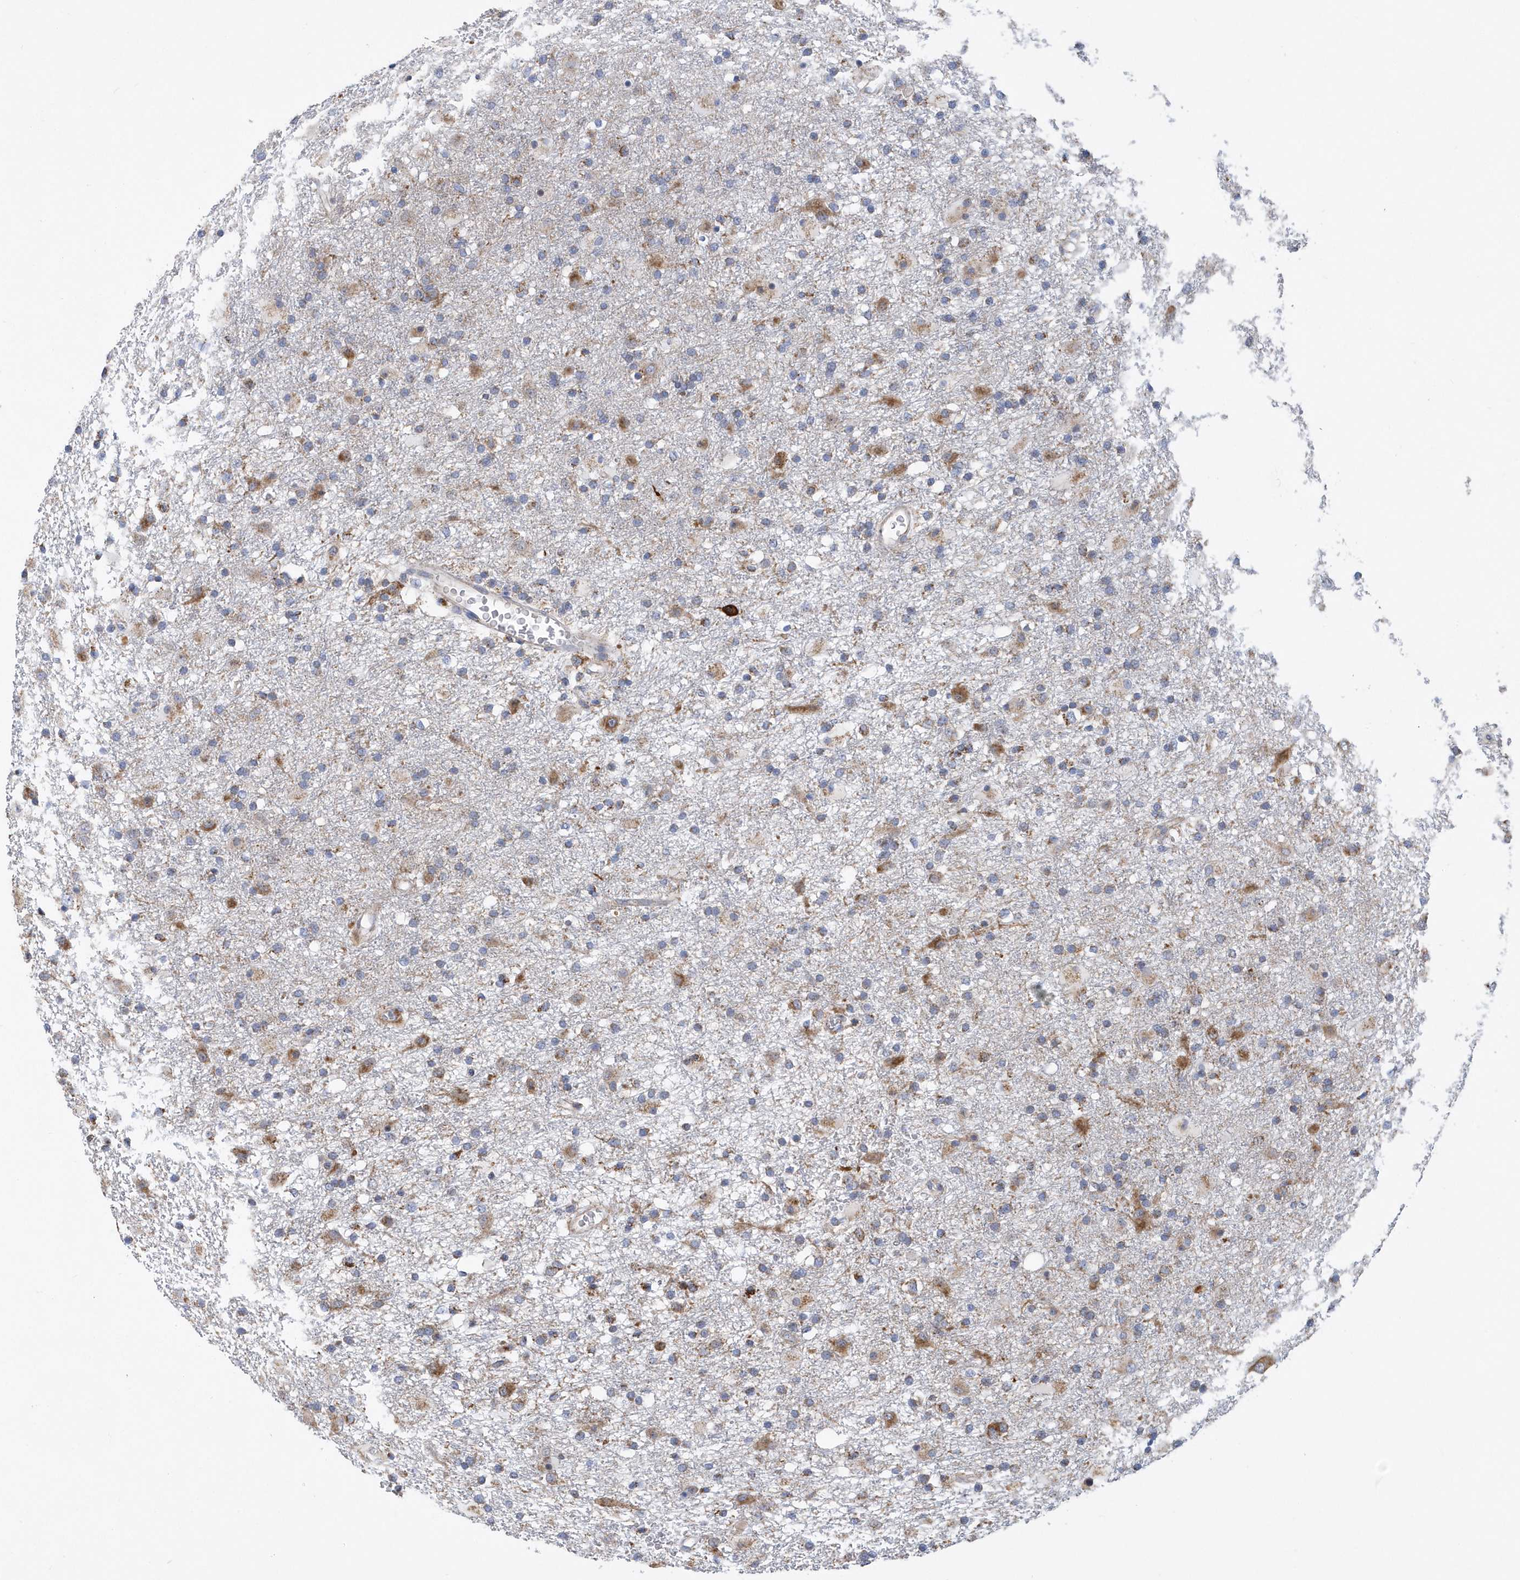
{"staining": {"intensity": "moderate", "quantity": "25%-75%", "location": "cytoplasmic/membranous"}, "tissue": "glioma", "cell_type": "Tumor cells", "image_type": "cancer", "snomed": [{"axis": "morphology", "description": "Glioma, malignant, Low grade"}, {"axis": "topography", "description": "Brain"}], "caption": "This image reveals IHC staining of human glioma, with medium moderate cytoplasmic/membranous expression in approximately 25%-75% of tumor cells.", "gene": "VWA5B2", "patient": {"sex": "male", "age": 65}}